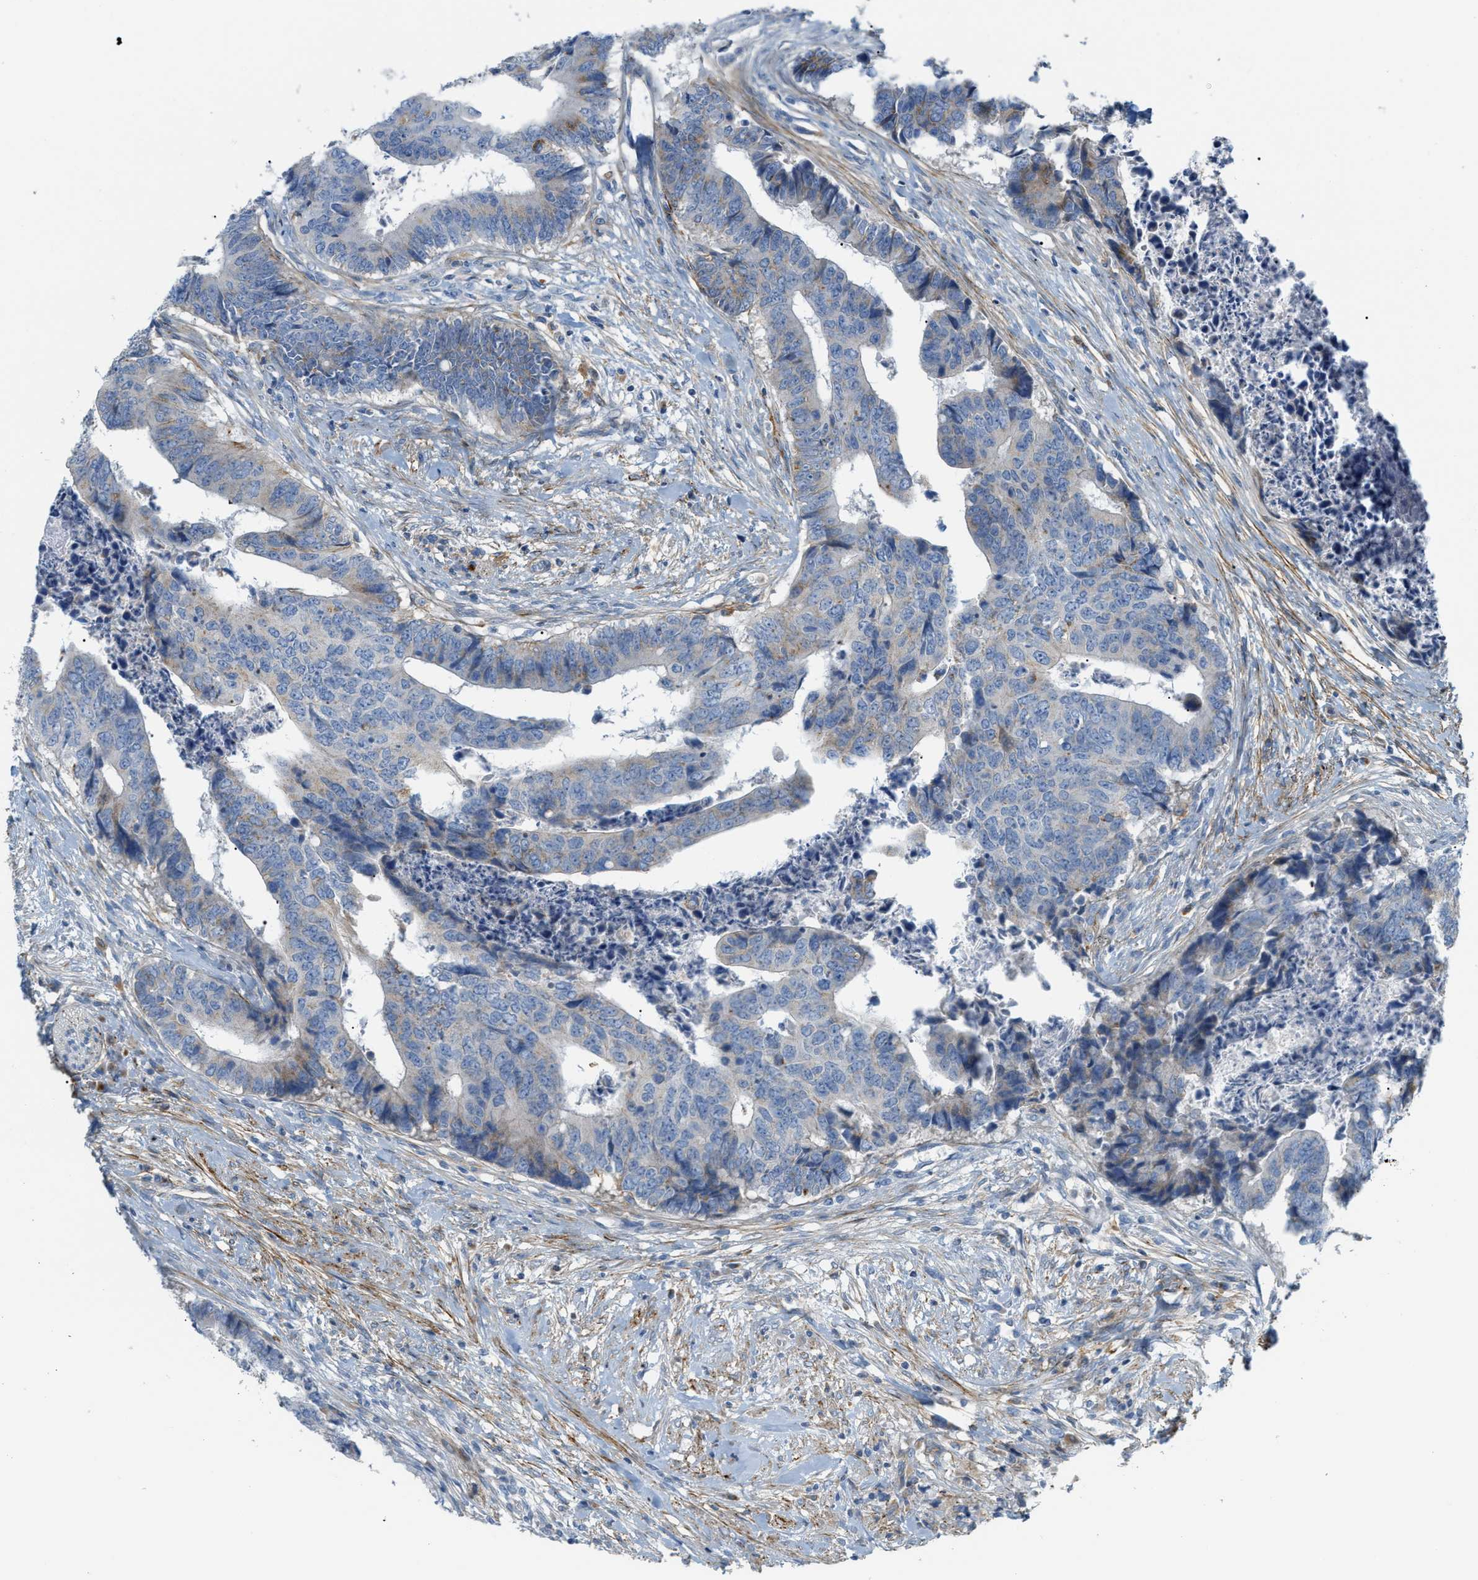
{"staining": {"intensity": "weak", "quantity": "<25%", "location": "cytoplasmic/membranous"}, "tissue": "colorectal cancer", "cell_type": "Tumor cells", "image_type": "cancer", "snomed": [{"axis": "morphology", "description": "Adenocarcinoma, NOS"}, {"axis": "topography", "description": "Rectum"}], "caption": "Immunohistochemical staining of colorectal cancer (adenocarcinoma) demonstrates no significant positivity in tumor cells. (DAB IHC visualized using brightfield microscopy, high magnification).", "gene": "LMBRD1", "patient": {"sex": "male", "age": 84}}